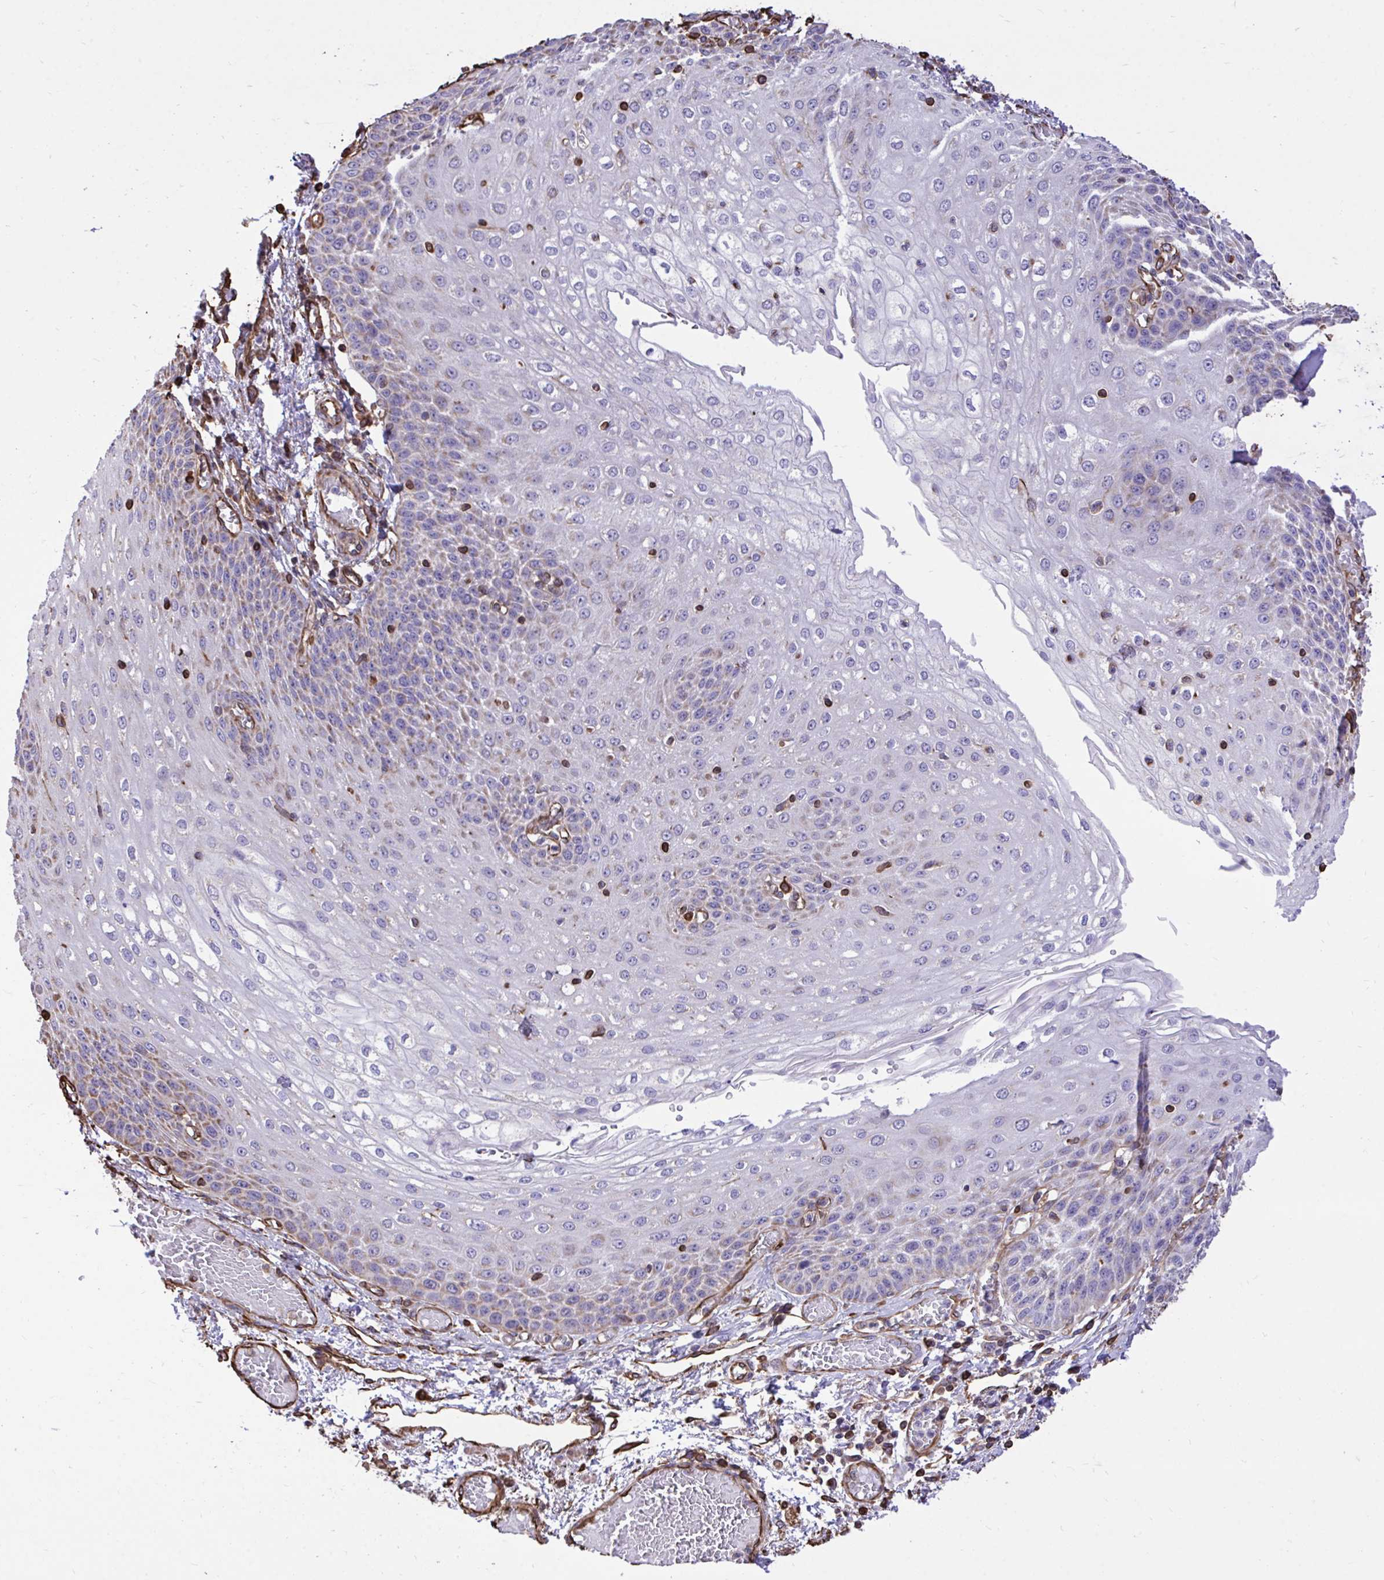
{"staining": {"intensity": "moderate", "quantity": "25%-75%", "location": "cytoplasmic/membranous"}, "tissue": "esophagus", "cell_type": "Squamous epithelial cells", "image_type": "normal", "snomed": [{"axis": "morphology", "description": "Normal tissue, NOS"}, {"axis": "morphology", "description": "Adenocarcinoma, NOS"}, {"axis": "topography", "description": "Esophagus"}], "caption": "Immunohistochemical staining of benign human esophagus demonstrates 25%-75% levels of moderate cytoplasmic/membranous protein positivity in approximately 25%-75% of squamous epithelial cells.", "gene": "RNF103", "patient": {"sex": "male", "age": 81}}